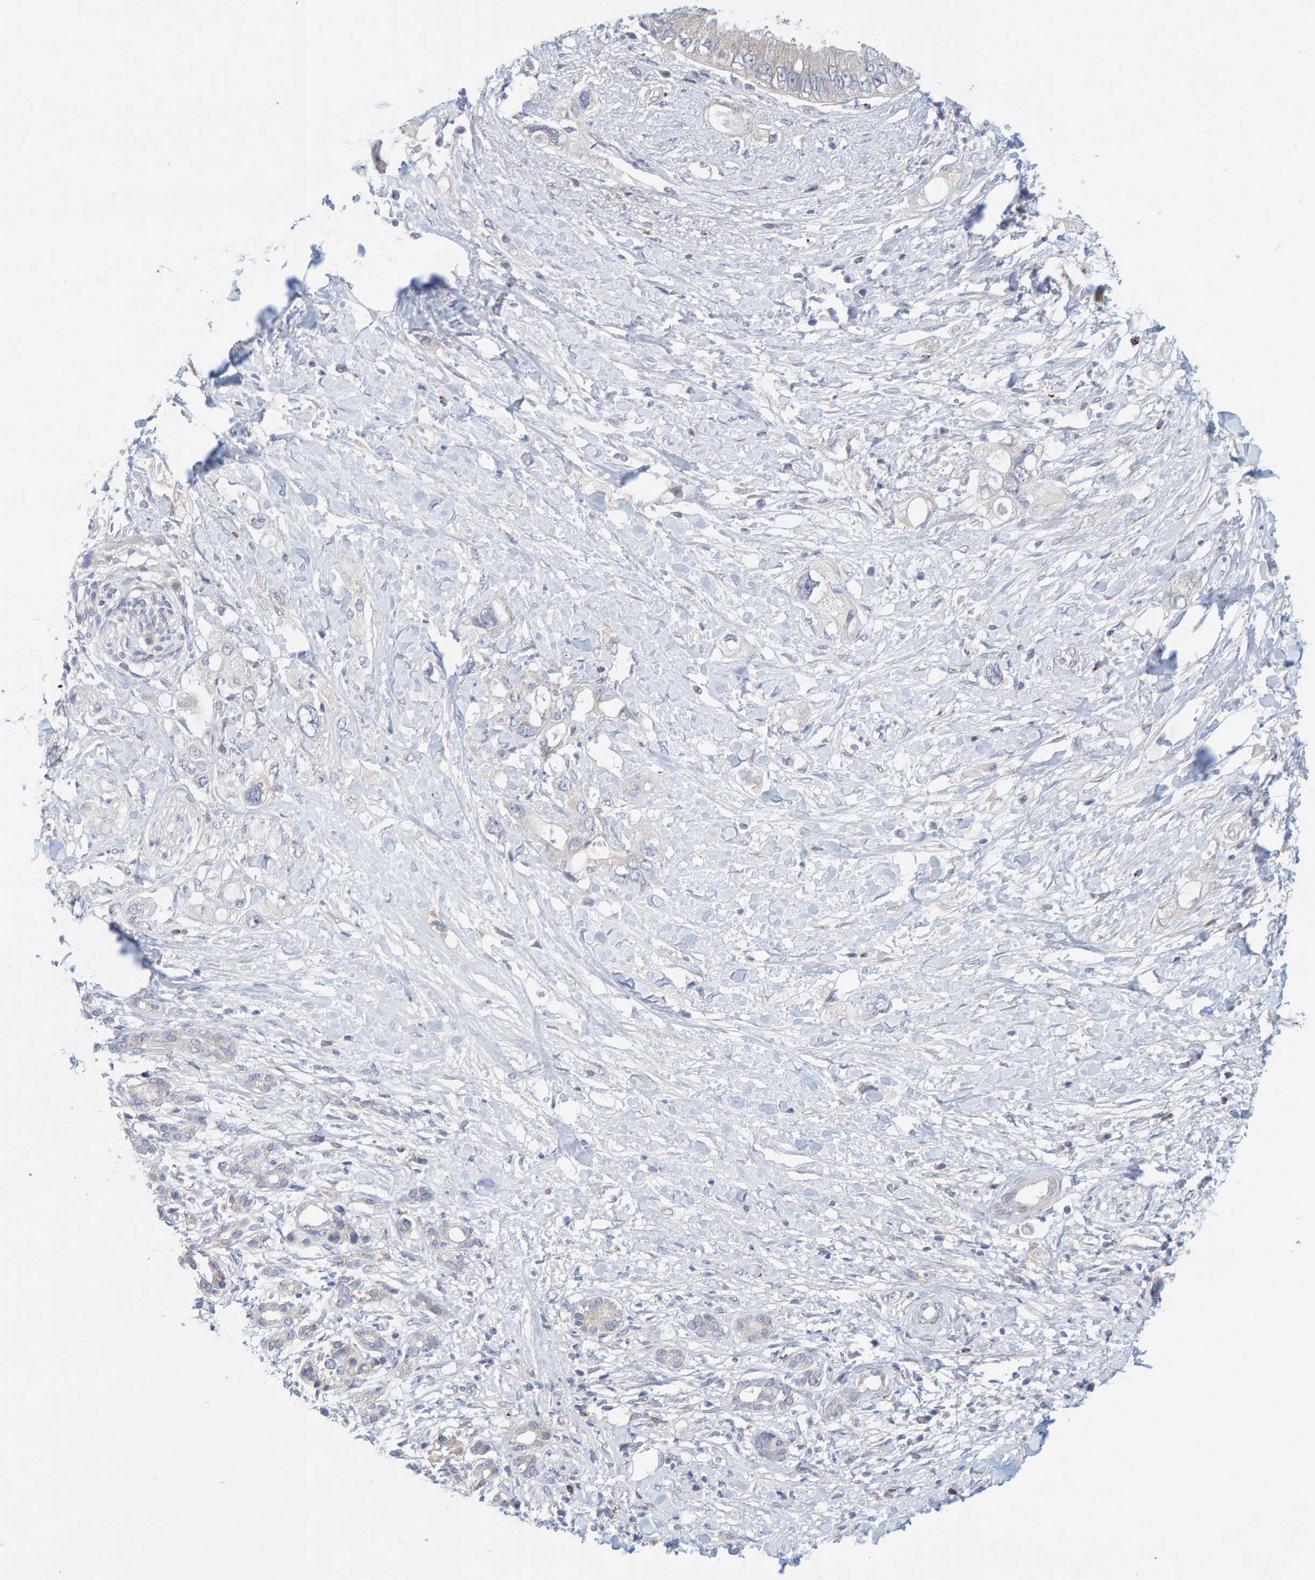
{"staining": {"intensity": "negative", "quantity": "none", "location": "none"}, "tissue": "pancreatic cancer", "cell_type": "Tumor cells", "image_type": "cancer", "snomed": [{"axis": "morphology", "description": "Adenocarcinoma, NOS"}, {"axis": "topography", "description": "Pancreas"}], "caption": "Protein analysis of pancreatic adenocarcinoma demonstrates no significant positivity in tumor cells.", "gene": "ZC3H3", "patient": {"sex": "female", "age": 56}}